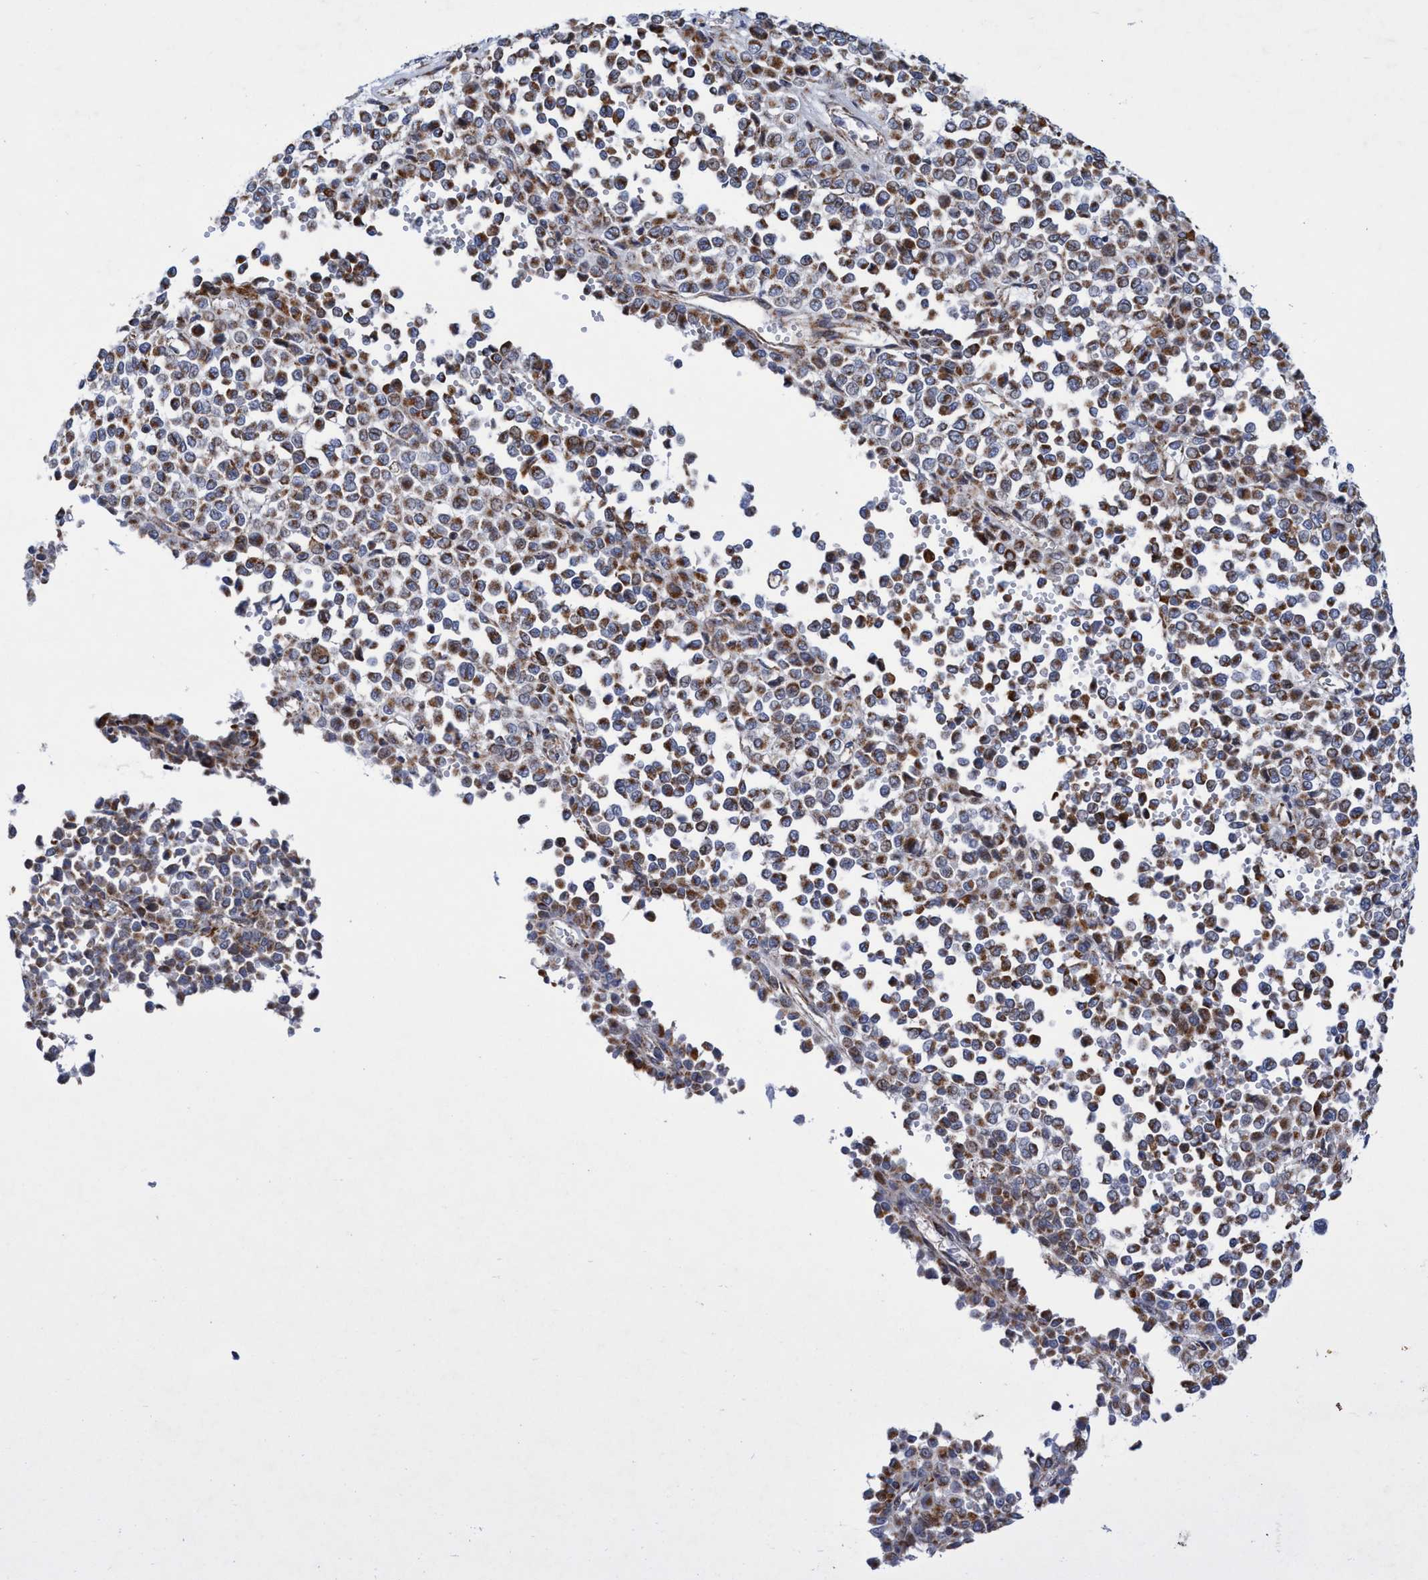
{"staining": {"intensity": "moderate", "quantity": ">75%", "location": "cytoplasmic/membranous"}, "tissue": "melanoma", "cell_type": "Tumor cells", "image_type": "cancer", "snomed": [{"axis": "morphology", "description": "Malignant melanoma, Metastatic site"}, {"axis": "topography", "description": "Pancreas"}], "caption": "DAB (3,3'-diaminobenzidine) immunohistochemical staining of human malignant melanoma (metastatic site) reveals moderate cytoplasmic/membranous protein expression in approximately >75% of tumor cells.", "gene": "POLR1F", "patient": {"sex": "female", "age": 30}}